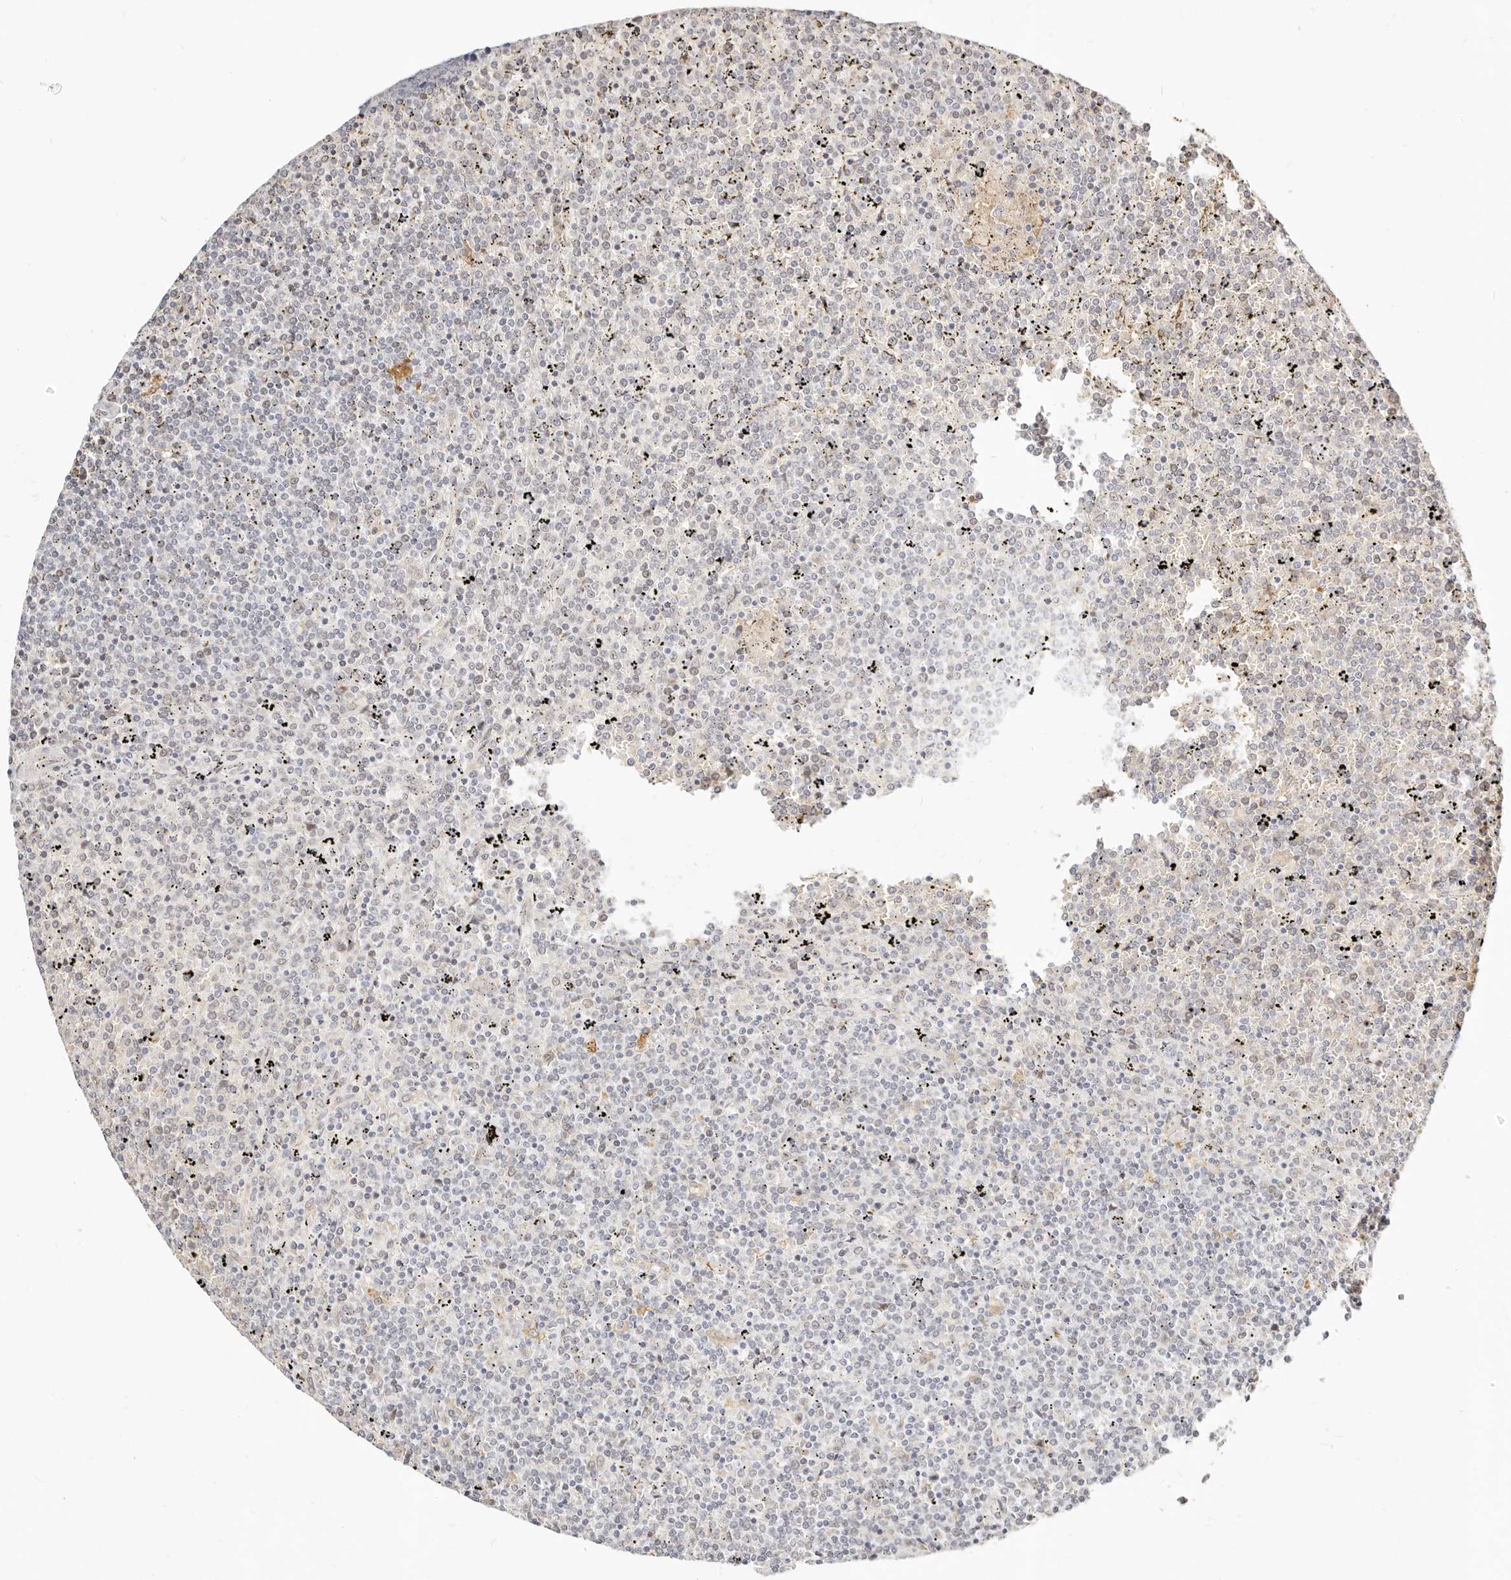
{"staining": {"intensity": "negative", "quantity": "none", "location": "none"}, "tissue": "lymphoma", "cell_type": "Tumor cells", "image_type": "cancer", "snomed": [{"axis": "morphology", "description": "Malignant lymphoma, non-Hodgkin's type, Low grade"}, {"axis": "topography", "description": "Spleen"}], "caption": "Tumor cells show no significant protein expression in low-grade malignant lymphoma, non-Hodgkin's type.", "gene": "FAM20B", "patient": {"sex": "female", "age": 19}}